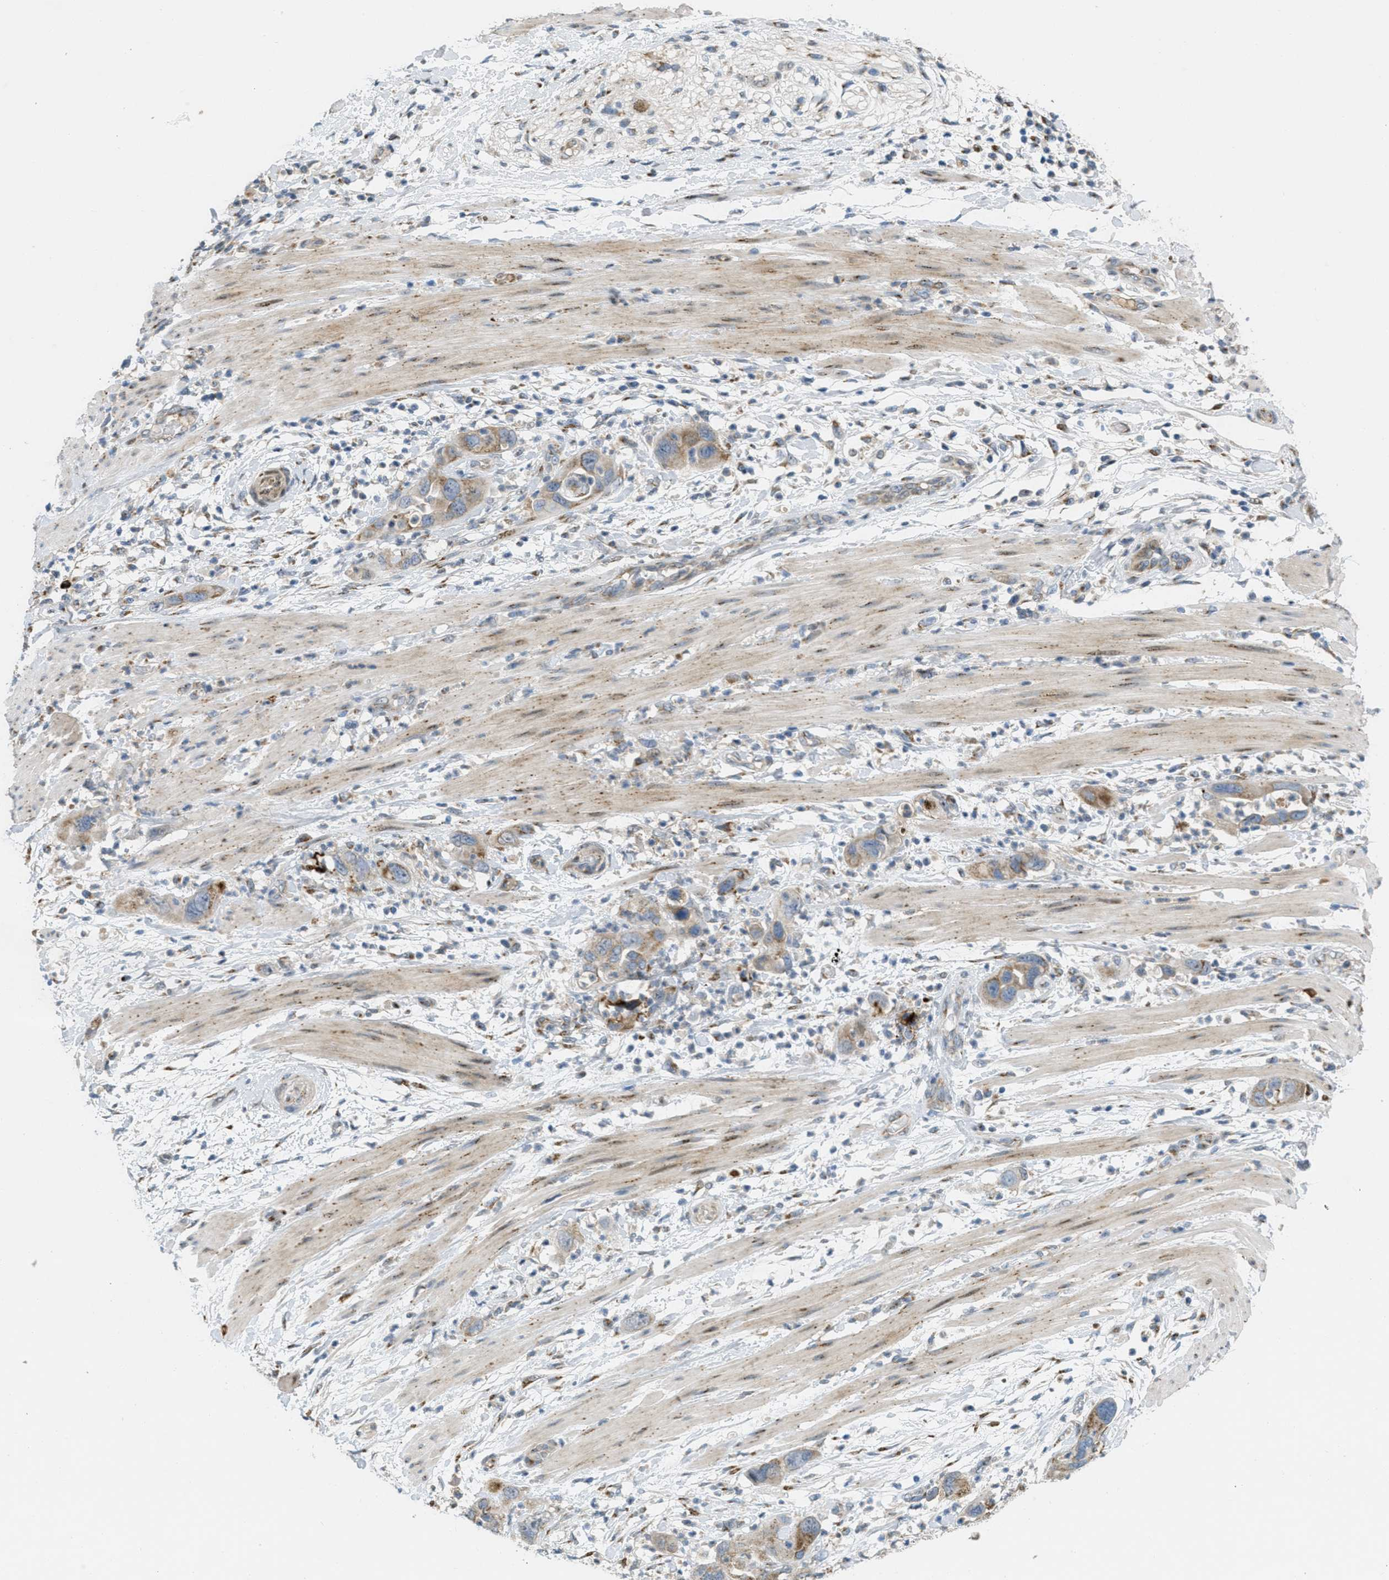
{"staining": {"intensity": "moderate", "quantity": ">75%", "location": "cytoplasmic/membranous"}, "tissue": "pancreatic cancer", "cell_type": "Tumor cells", "image_type": "cancer", "snomed": [{"axis": "morphology", "description": "Adenocarcinoma, NOS"}, {"axis": "topography", "description": "Pancreas"}], "caption": "The image displays a brown stain indicating the presence of a protein in the cytoplasmic/membranous of tumor cells in pancreatic adenocarcinoma.", "gene": "ZFPL1", "patient": {"sex": "female", "age": 71}}